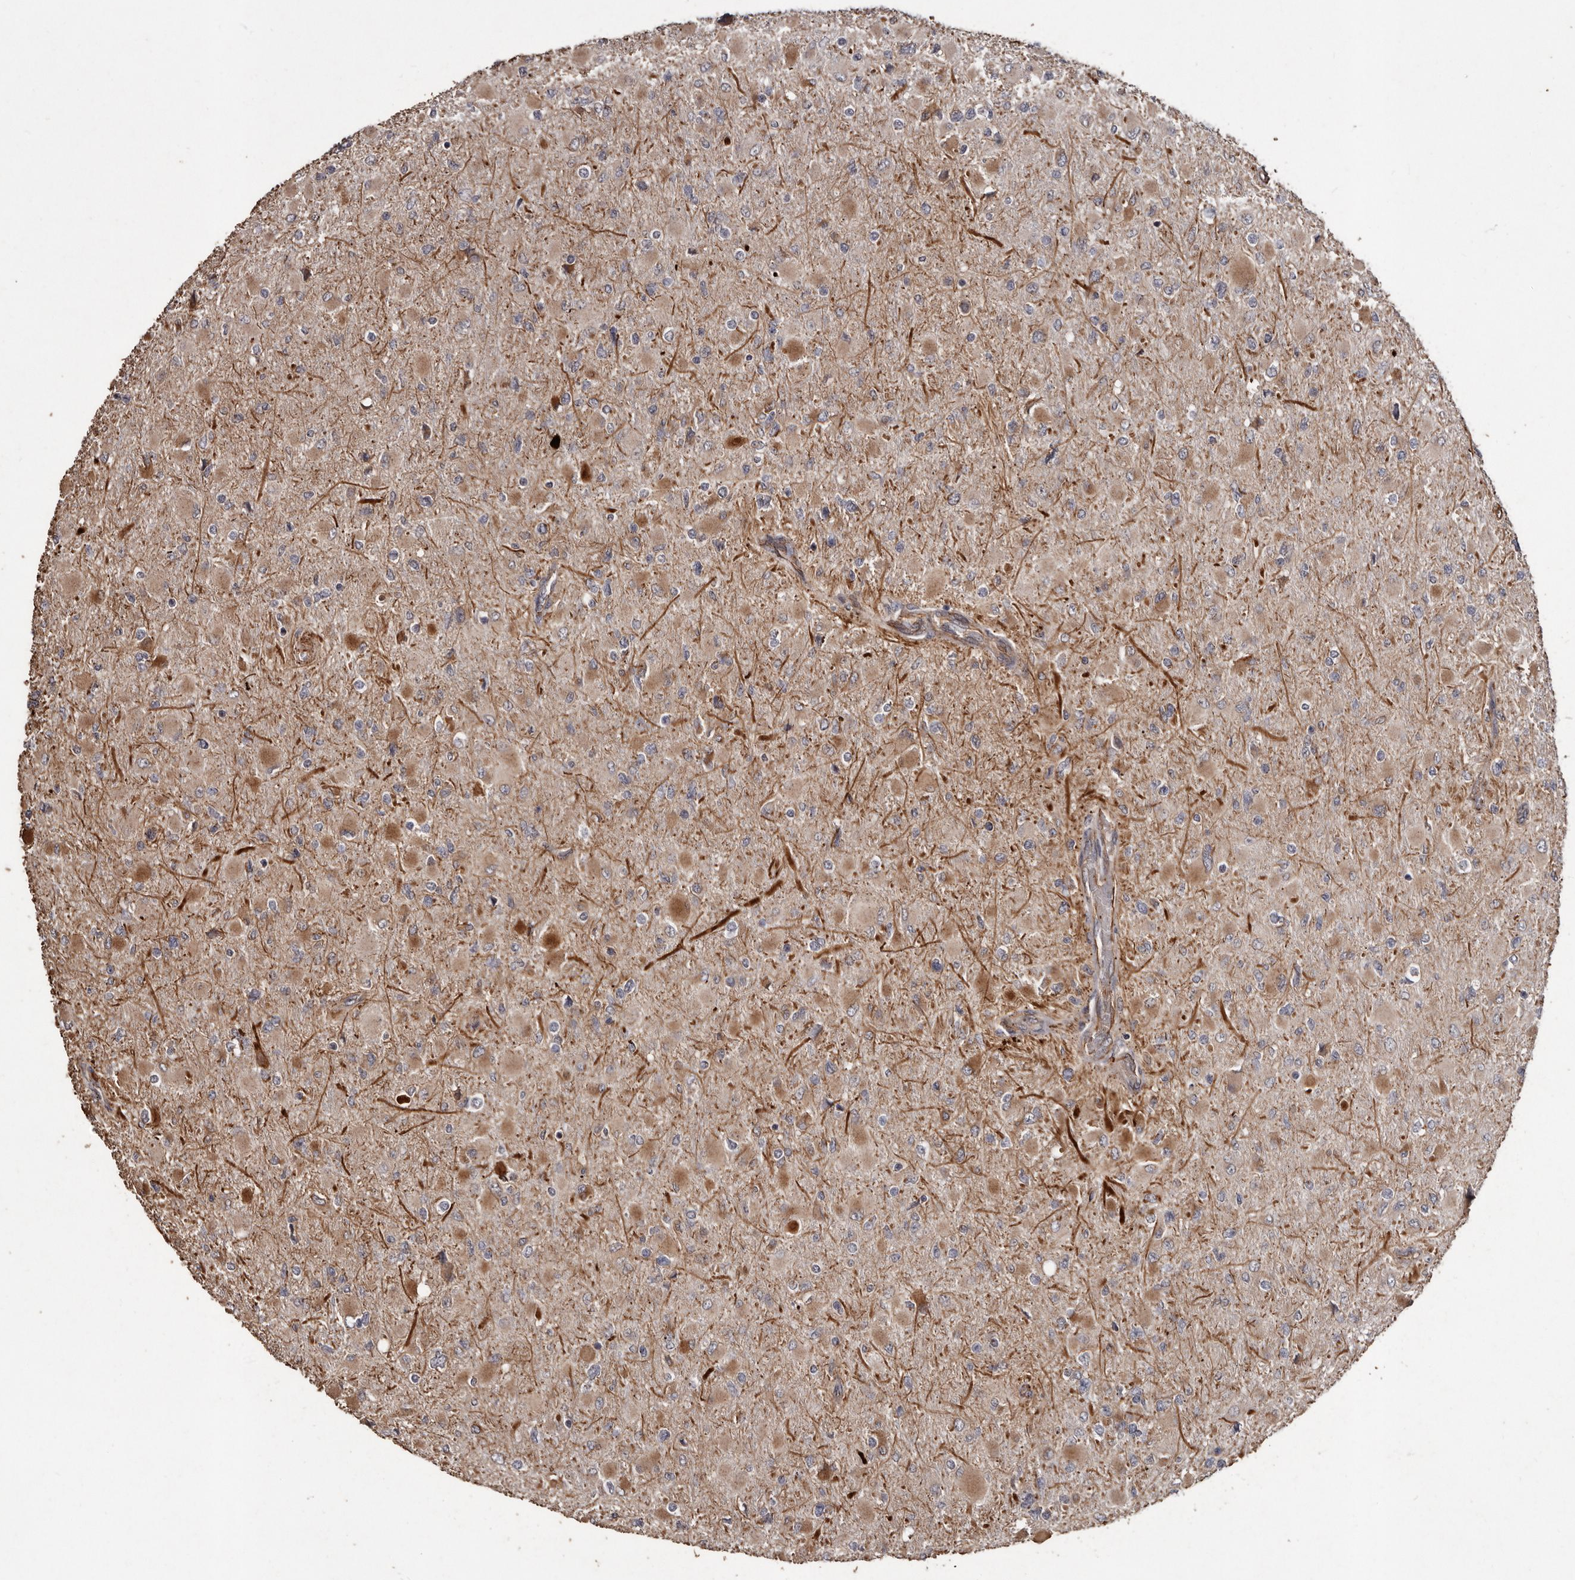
{"staining": {"intensity": "moderate", "quantity": "25%-75%", "location": "cytoplasmic/membranous"}, "tissue": "glioma", "cell_type": "Tumor cells", "image_type": "cancer", "snomed": [{"axis": "morphology", "description": "Glioma, malignant, High grade"}, {"axis": "topography", "description": "Cerebral cortex"}], "caption": "High-power microscopy captured an immunohistochemistry photomicrograph of glioma, revealing moderate cytoplasmic/membranous positivity in approximately 25%-75% of tumor cells.", "gene": "BRAT1", "patient": {"sex": "female", "age": 36}}